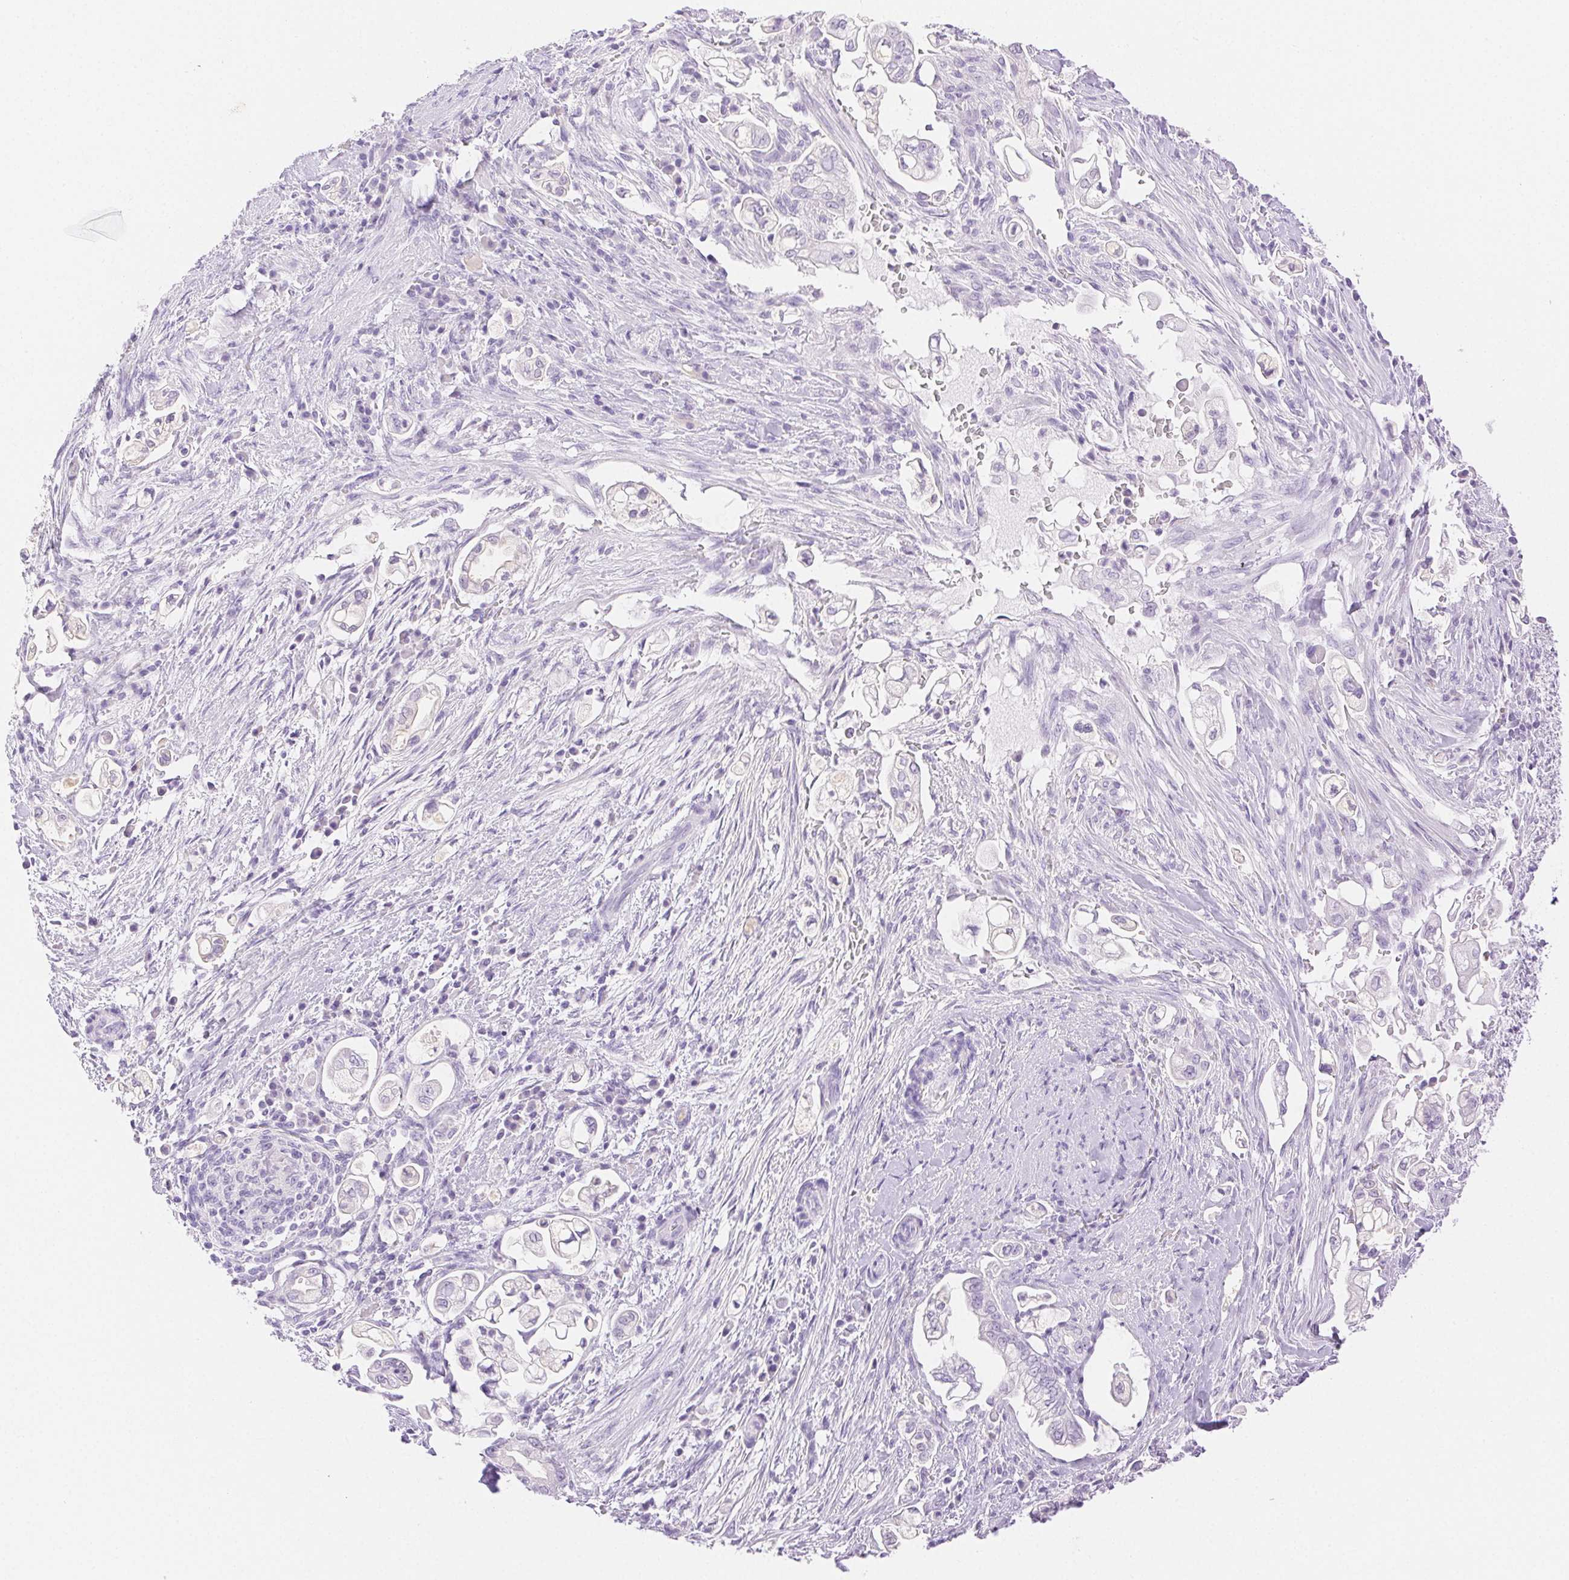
{"staining": {"intensity": "negative", "quantity": "none", "location": "none"}, "tissue": "pancreatic cancer", "cell_type": "Tumor cells", "image_type": "cancer", "snomed": [{"axis": "morphology", "description": "Adenocarcinoma, NOS"}, {"axis": "topography", "description": "Pancreas"}], "caption": "High power microscopy micrograph of an immunohistochemistry (IHC) micrograph of pancreatic cancer (adenocarcinoma), revealing no significant staining in tumor cells. (DAB (3,3'-diaminobenzidine) IHC visualized using brightfield microscopy, high magnification).", "gene": "SPACA4", "patient": {"sex": "female", "age": 69}}